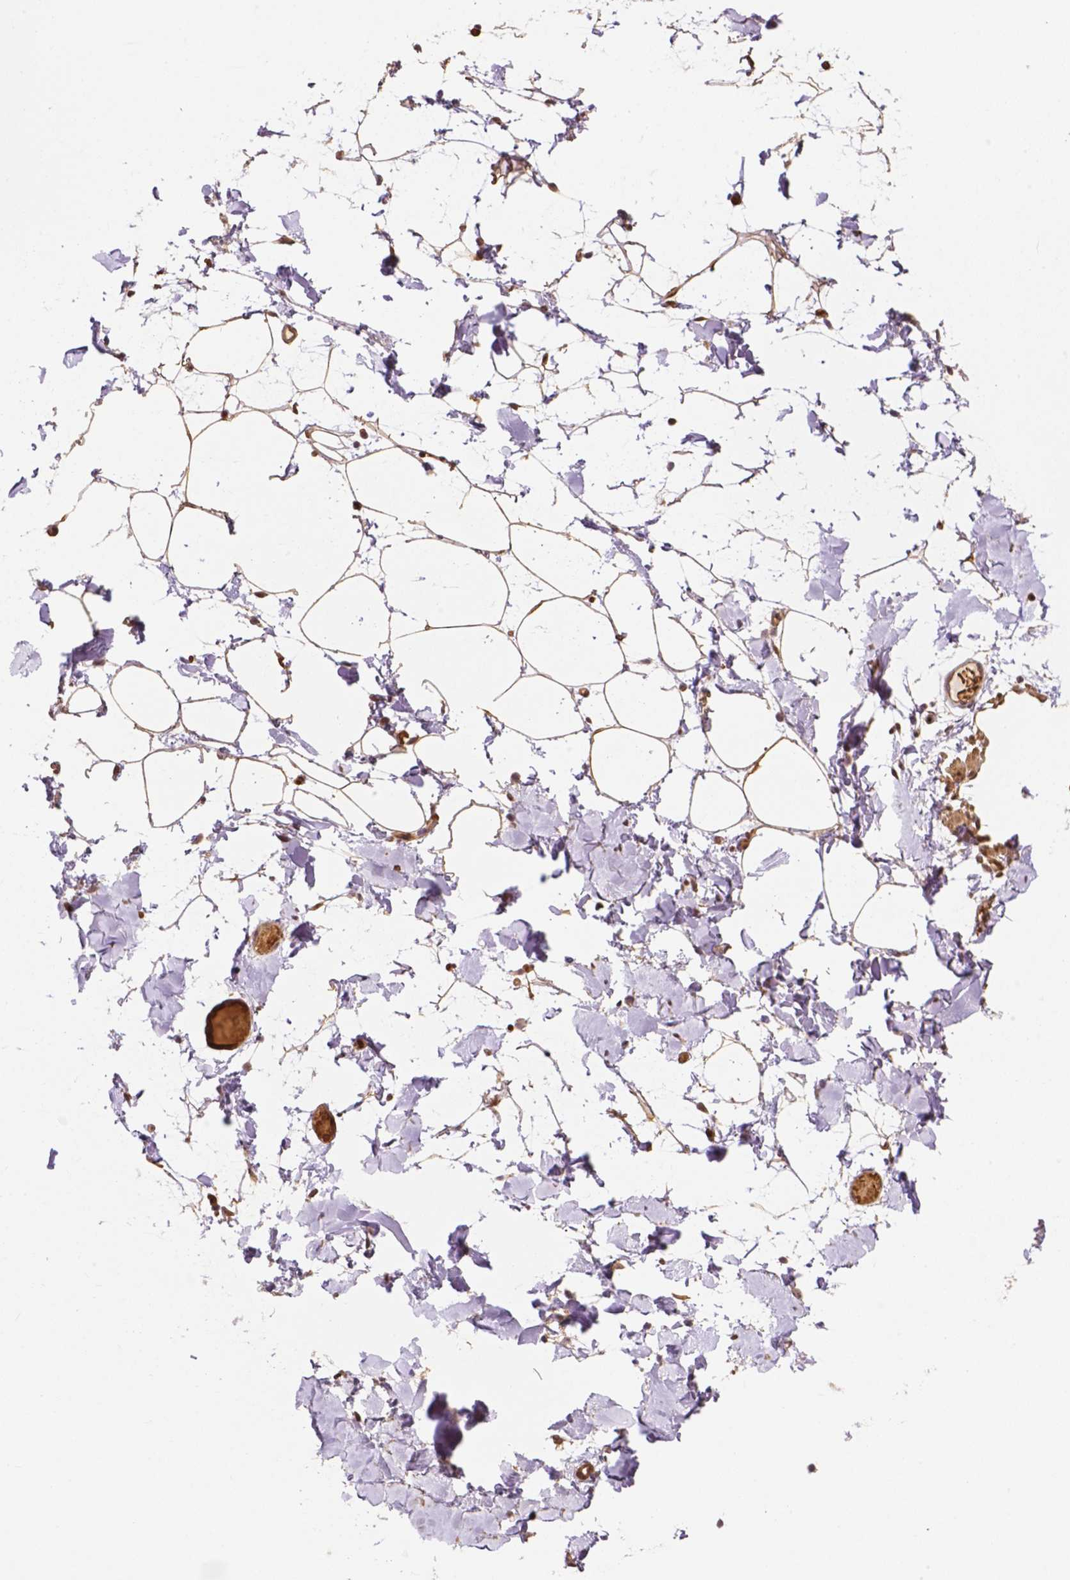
{"staining": {"intensity": "moderate", "quantity": ">75%", "location": "cytoplasmic/membranous,nuclear"}, "tissue": "adipose tissue", "cell_type": "Adipocytes", "image_type": "normal", "snomed": [{"axis": "morphology", "description": "Normal tissue, NOS"}, {"axis": "topography", "description": "Gallbladder"}, {"axis": "topography", "description": "Peripheral nerve tissue"}], "caption": "Protein analysis of unremarkable adipose tissue reveals moderate cytoplasmic/membranous,nuclear expression in approximately >75% of adipocytes.", "gene": "YAP1", "patient": {"sex": "female", "age": 45}}